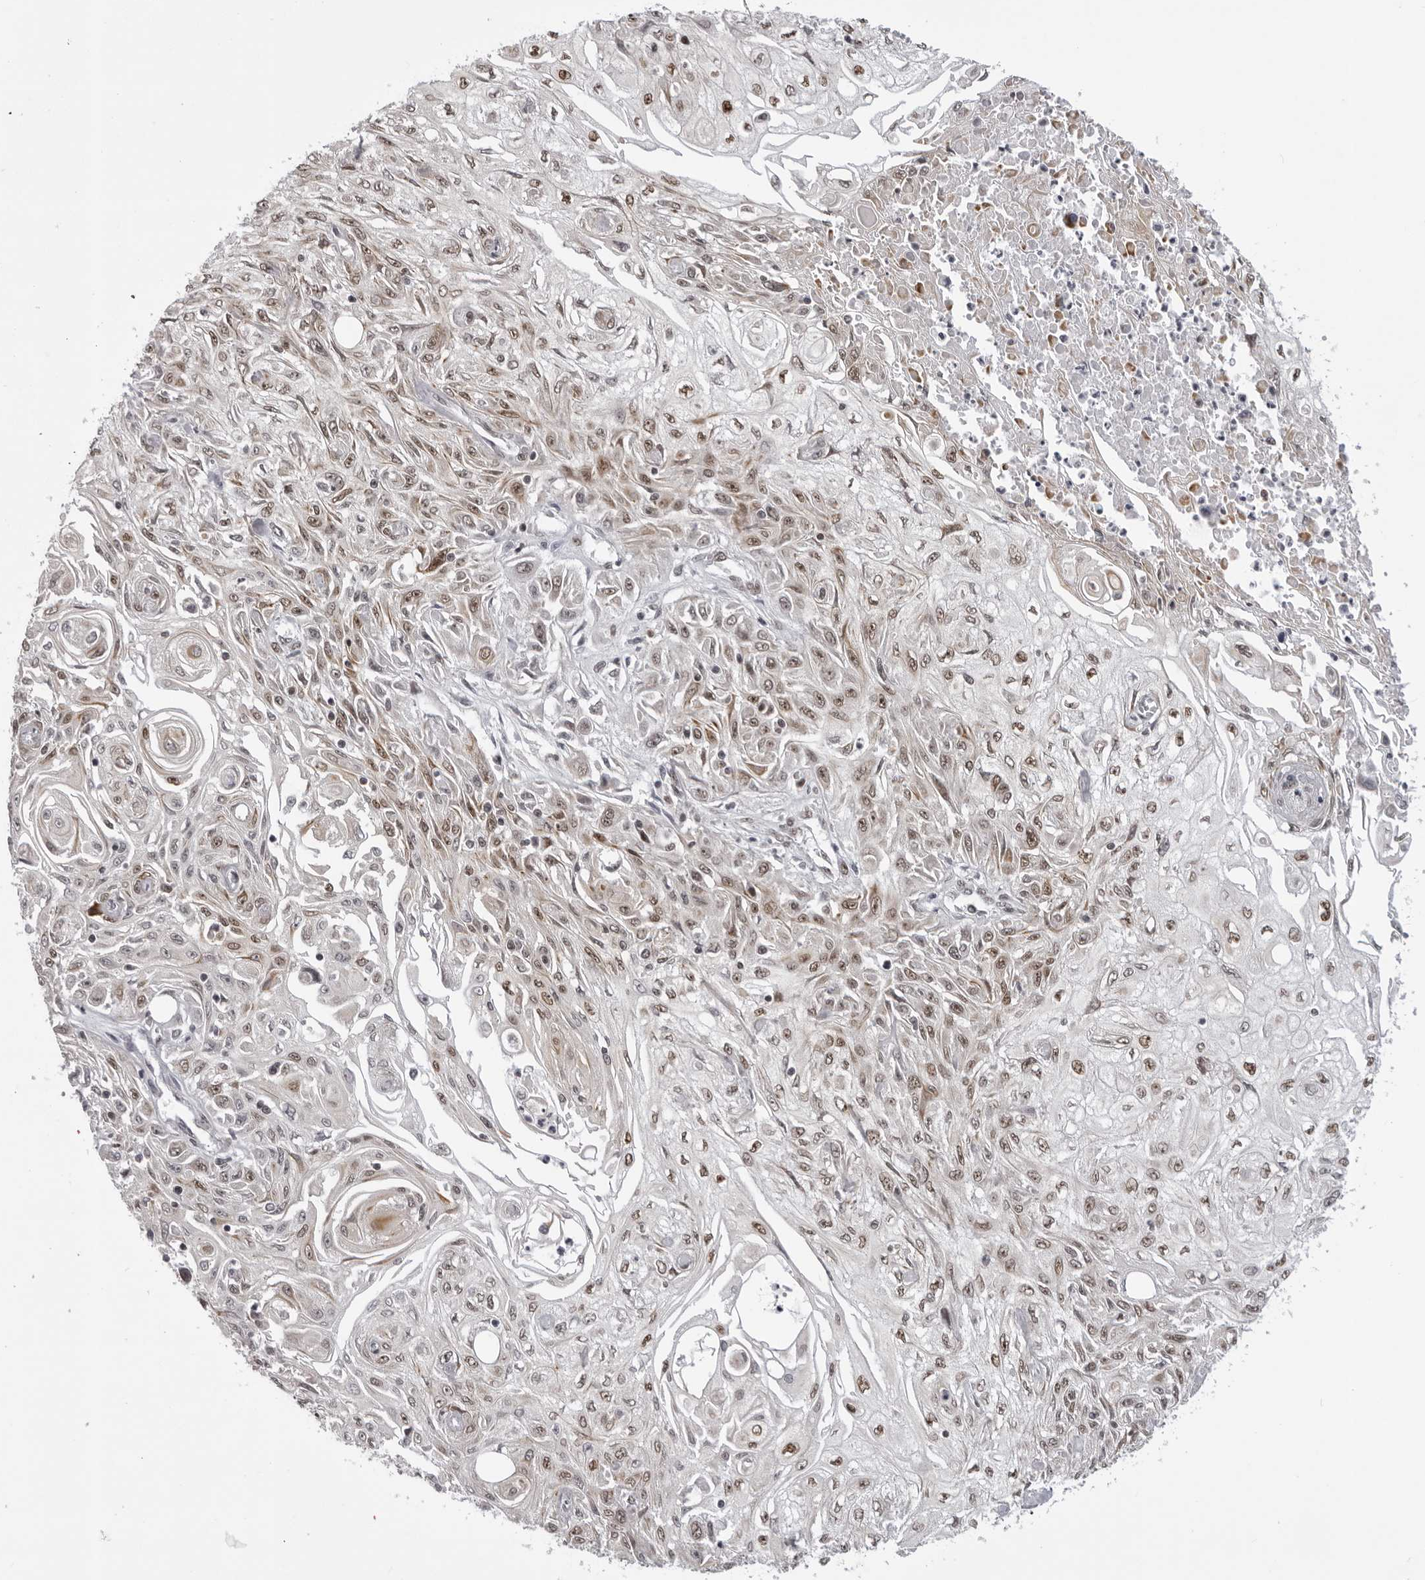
{"staining": {"intensity": "moderate", "quantity": ">75%", "location": "nuclear"}, "tissue": "skin cancer", "cell_type": "Tumor cells", "image_type": "cancer", "snomed": [{"axis": "morphology", "description": "Squamous cell carcinoma, NOS"}, {"axis": "morphology", "description": "Squamous cell carcinoma, metastatic, NOS"}, {"axis": "topography", "description": "Skin"}, {"axis": "topography", "description": "Lymph node"}], "caption": "A micrograph of human skin cancer (metastatic squamous cell carcinoma) stained for a protein reveals moderate nuclear brown staining in tumor cells.", "gene": "HEXIM2", "patient": {"sex": "male", "age": 75}}